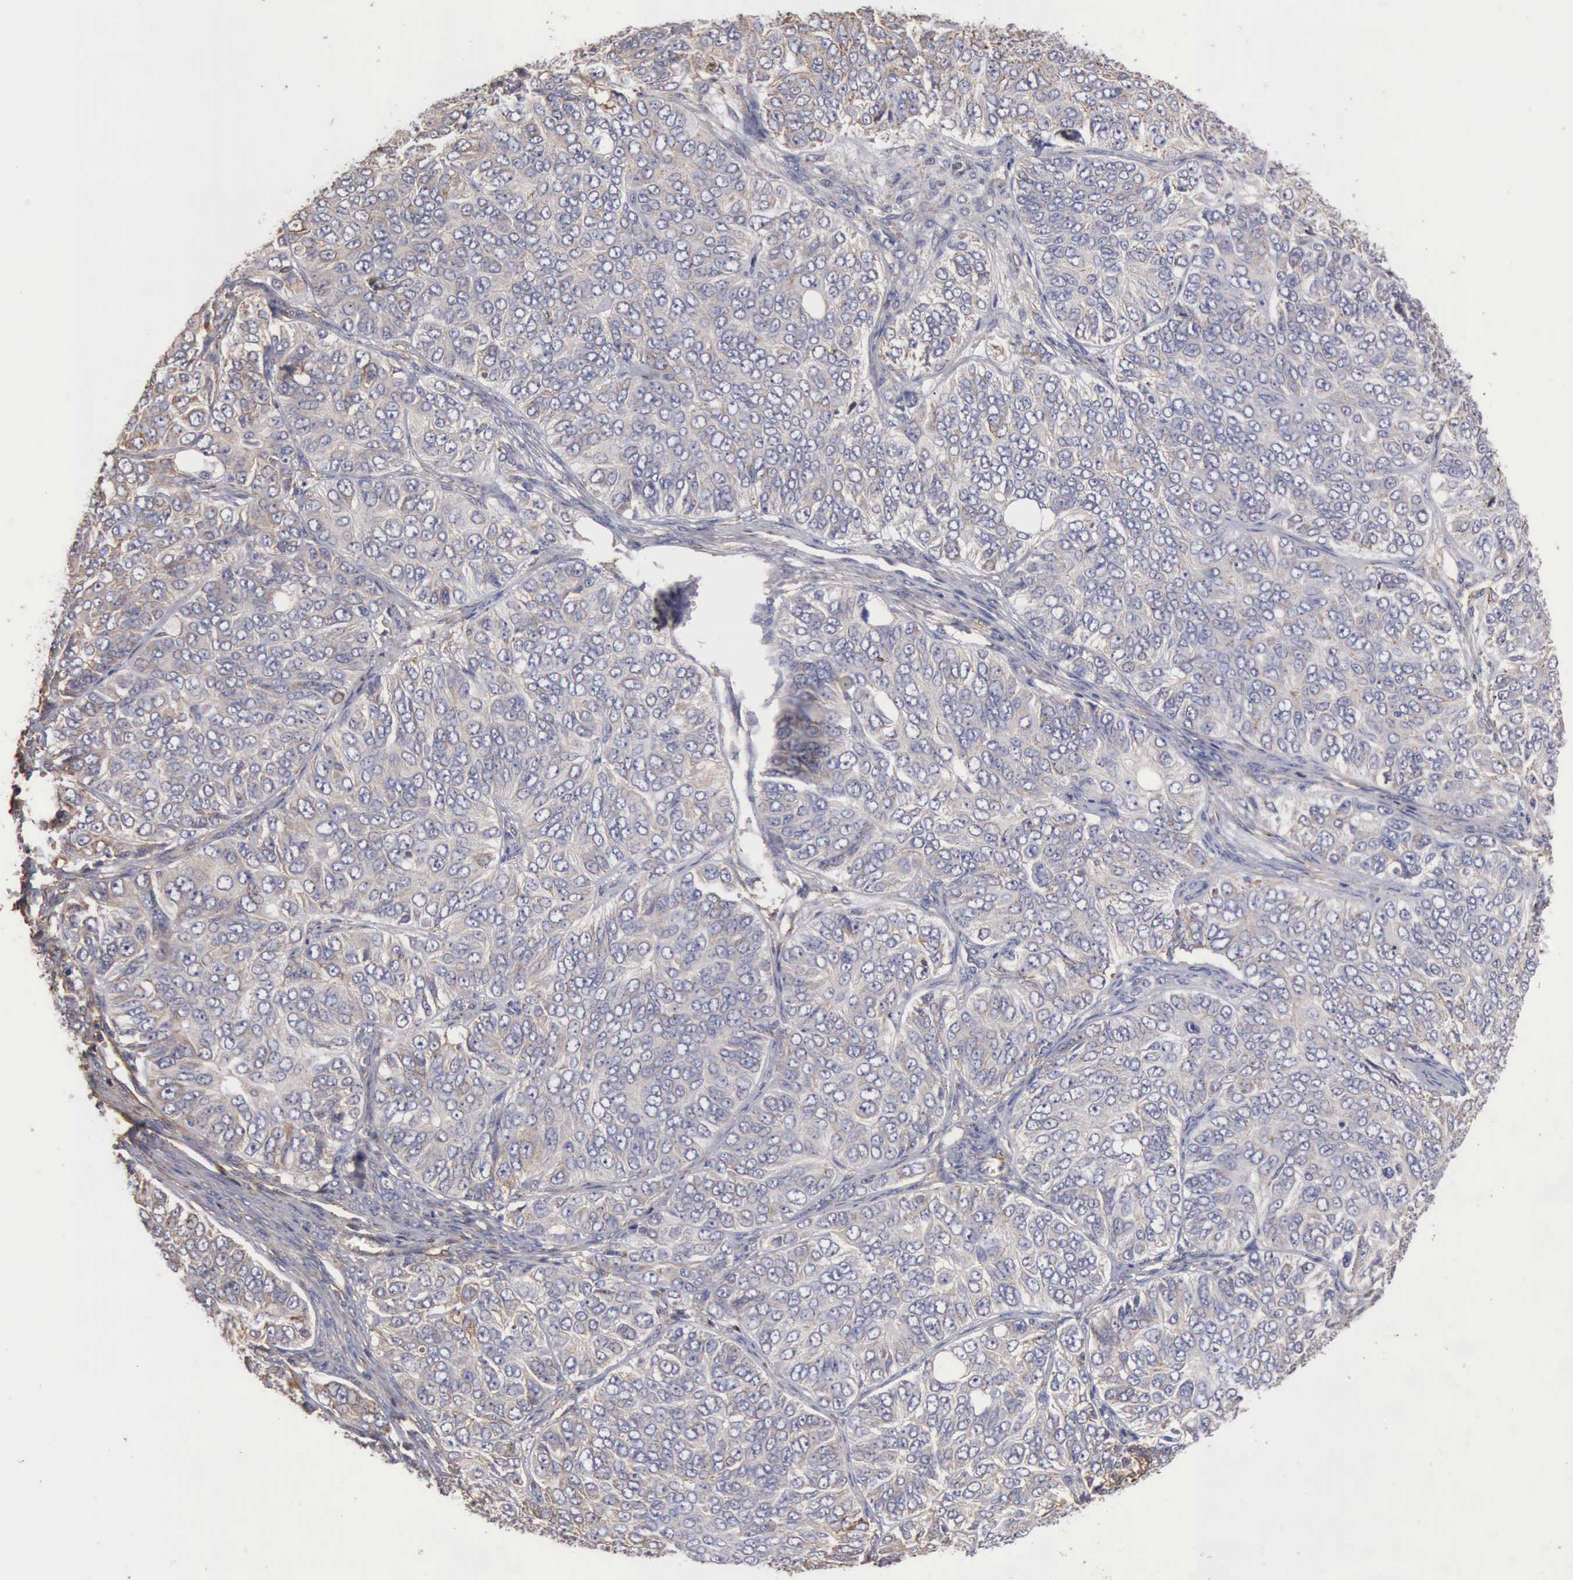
{"staining": {"intensity": "negative", "quantity": "none", "location": "none"}, "tissue": "ovarian cancer", "cell_type": "Tumor cells", "image_type": "cancer", "snomed": [{"axis": "morphology", "description": "Carcinoma, endometroid"}, {"axis": "topography", "description": "Ovary"}], "caption": "Human ovarian cancer (endometroid carcinoma) stained for a protein using immunohistochemistry (IHC) displays no expression in tumor cells.", "gene": "GPR101", "patient": {"sex": "female", "age": 51}}